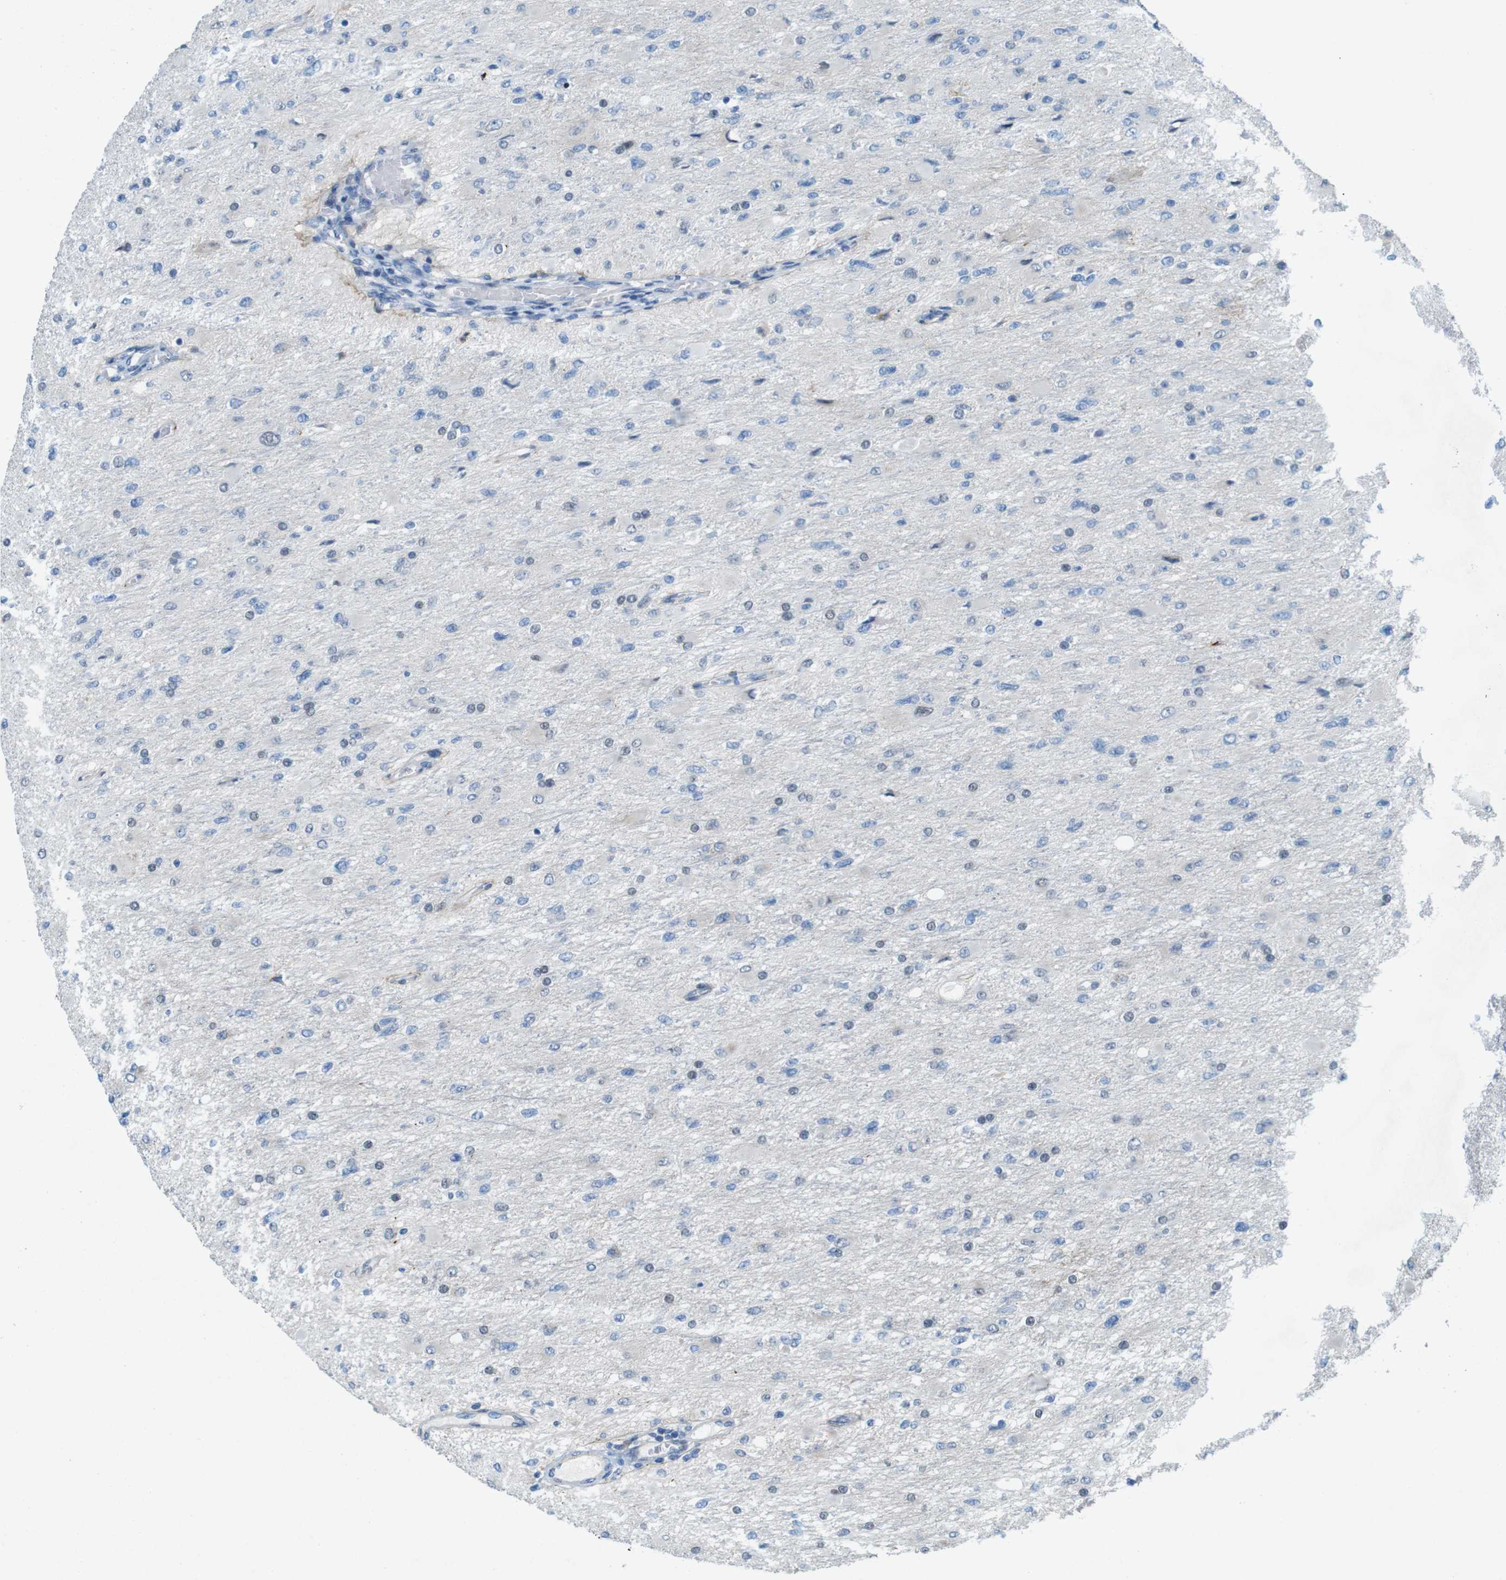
{"staining": {"intensity": "negative", "quantity": "none", "location": "none"}, "tissue": "glioma", "cell_type": "Tumor cells", "image_type": "cancer", "snomed": [{"axis": "morphology", "description": "Glioma, malignant, High grade"}, {"axis": "topography", "description": "Cerebral cortex"}], "caption": "A photomicrograph of malignant glioma (high-grade) stained for a protein demonstrates no brown staining in tumor cells.", "gene": "SKI", "patient": {"sex": "female", "age": 36}}